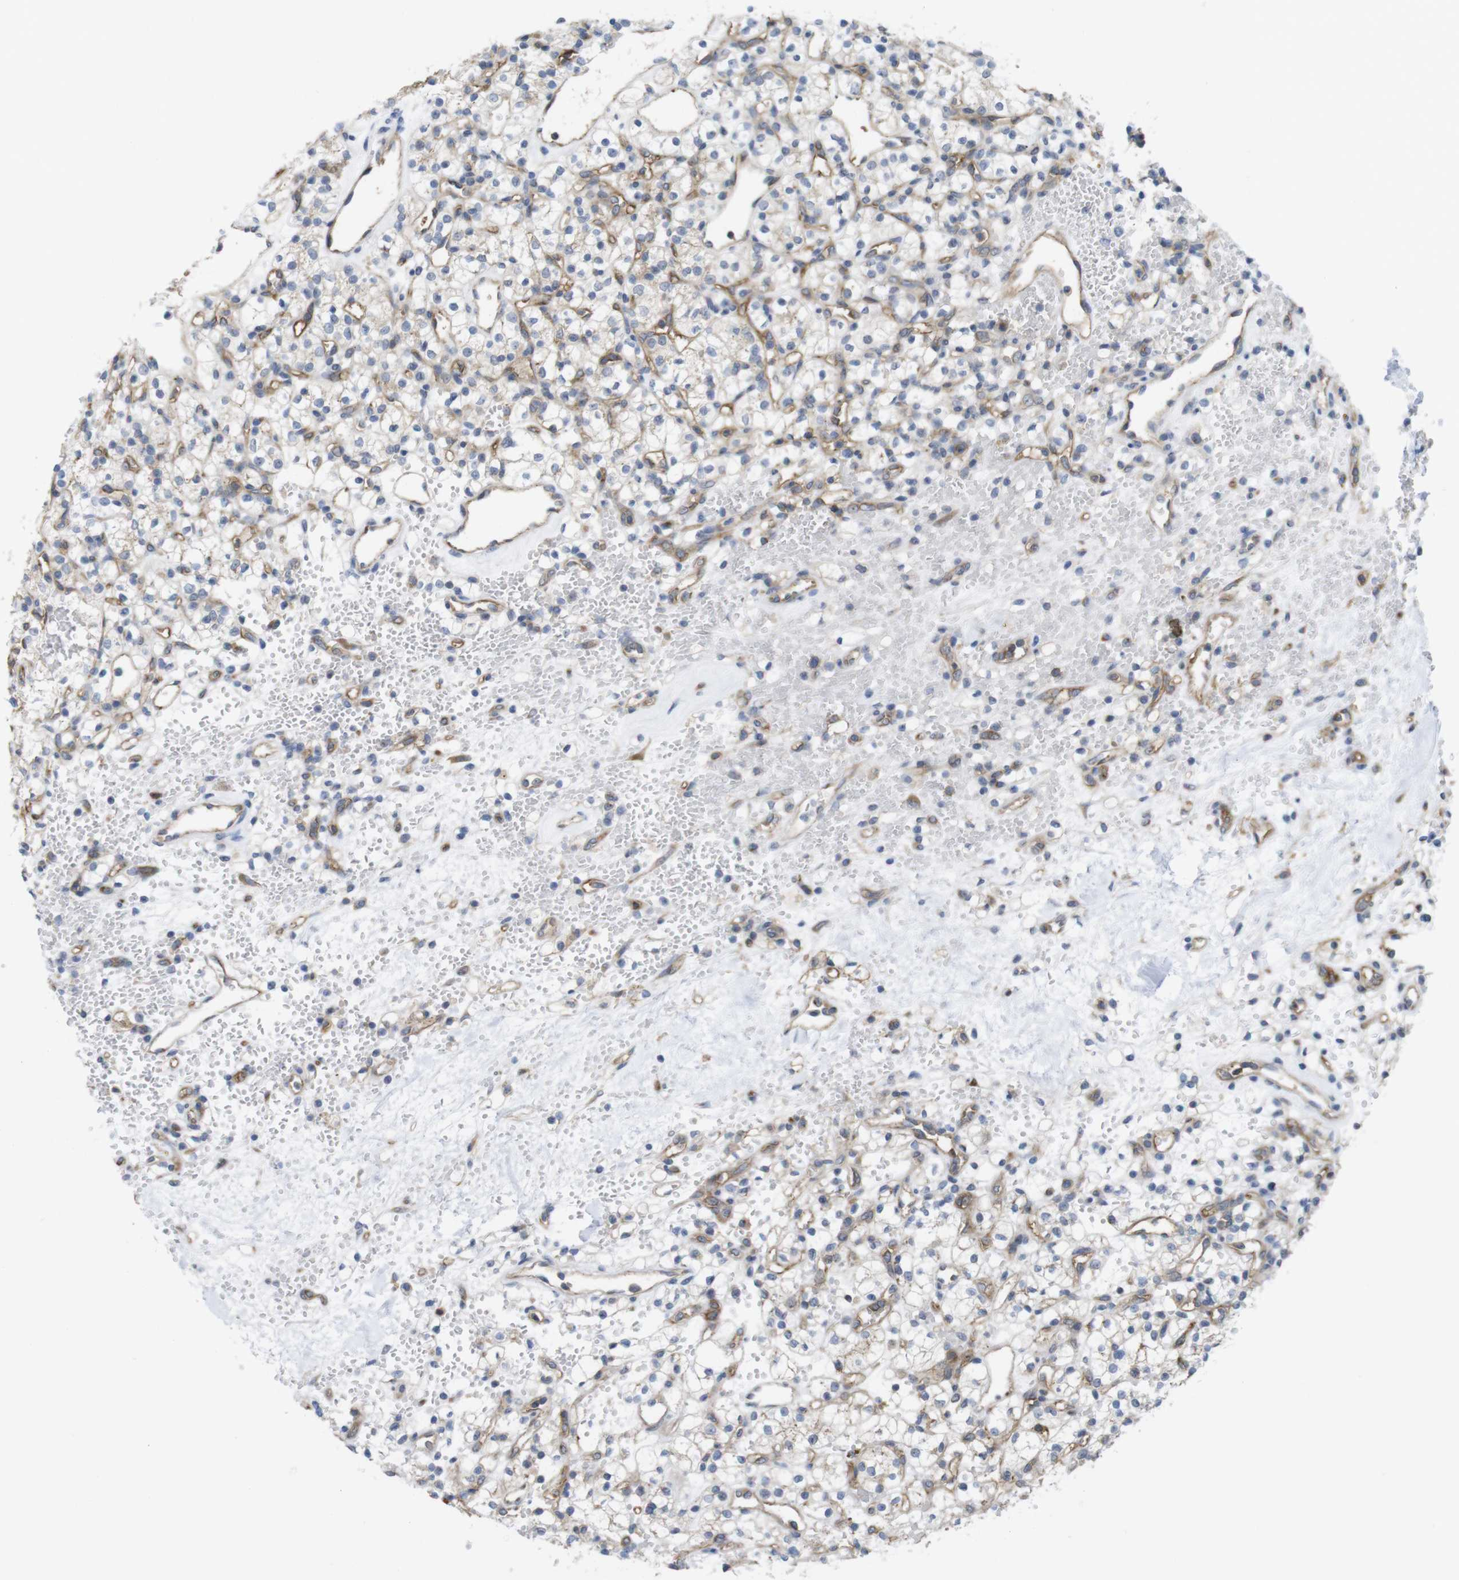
{"staining": {"intensity": "weak", "quantity": "<25%", "location": "cytoplasmic/membranous"}, "tissue": "renal cancer", "cell_type": "Tumor cells", "image_type": "cancer", "snomed": [{"axis": "morphology", "description": "Adenocarcinoma, NOS"}, {"axis": "topography", "description": "Kidney"}], "caption": "Tumor cells are negative for protein expression in human renal cancer. (Immunohistochemistry, brightfield microscopy, high magnification).", "gene": "CCR6", "patient": {"sex": "female", "age": 60}}